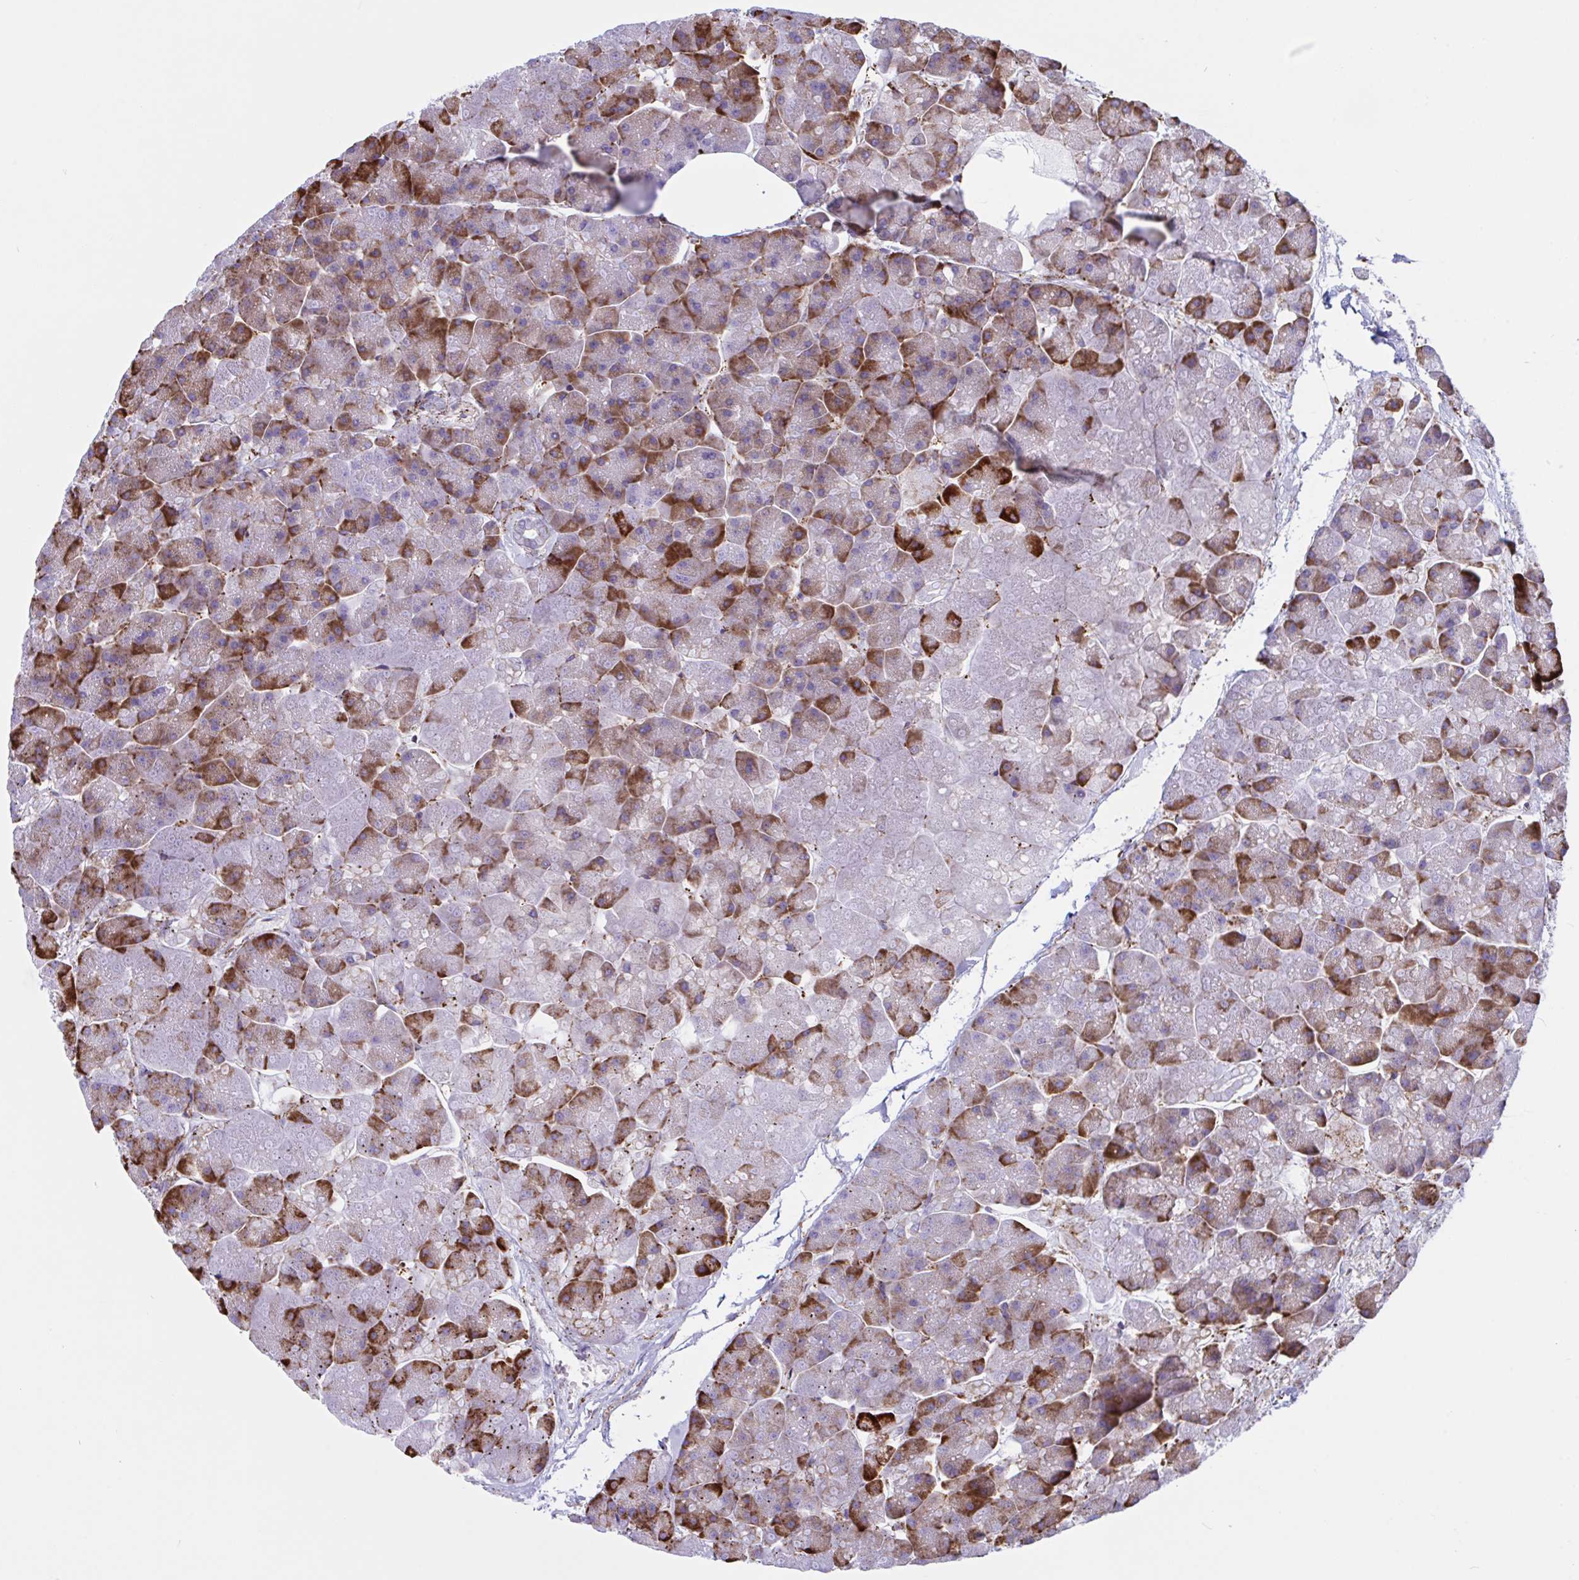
{"staining": {"intensity": "strong", "quantity": "25%-75%", "location": "cytoplasmic/membranous"}, "tissue": "pancreas", "cell_type": "Exocrine glandular cells", "image_type": "normal", "snomed": [{"axis": "morphology", "description": "Normal tissue, NOS"}, {"axis": "topography", "description": "Pancreas"}, {"axis": "topography", "description": "Peripheral nerve tissue"}], "caption": "Human pancreas stained for a protein (brown) exhibits strong cytoplasmic/membranous positive positivity in approximately 25%-75% of exocrine glandular cells.", "gene": "PEAK3", "patient": {"sex": "male", "age": 54}}